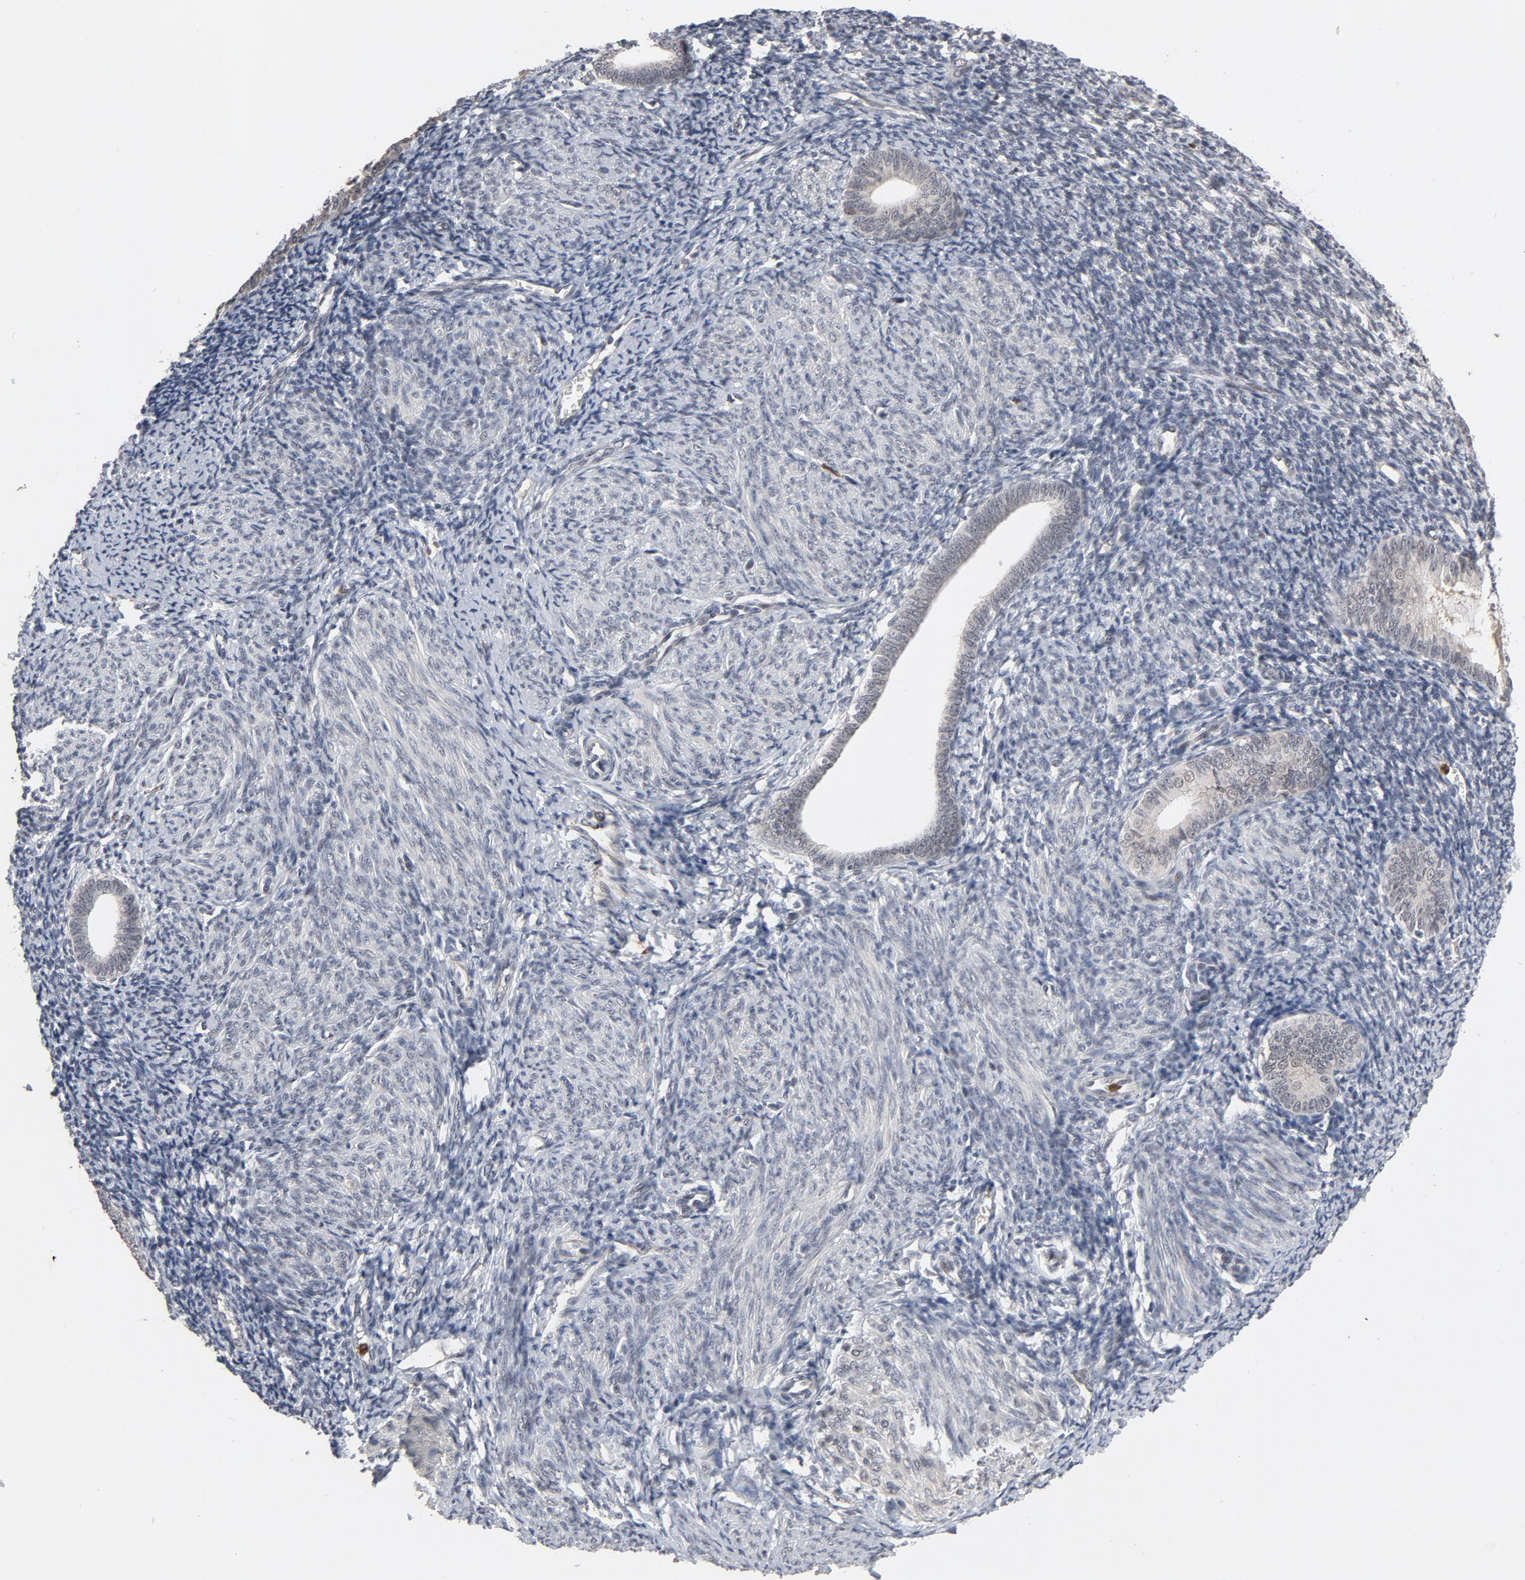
{"staining": {"intensity": "negative", "quantity": "none", "location": "none"}, "tissue": "endometrium", "cell_type": "Cells in endometrial stroma", "image_type": "normal", "snomed": [{"axis": "morphology", "description": "Normal tissue, NOS"}, {"axis": "topography", "description": "Endometrium"}], "caption": "Micrograph shows no significant protein expression in cells in endometrial stroma of unremarkable endometrium.", "gene": "RTL5", "patient": {"sex": "female", "age": 57}}